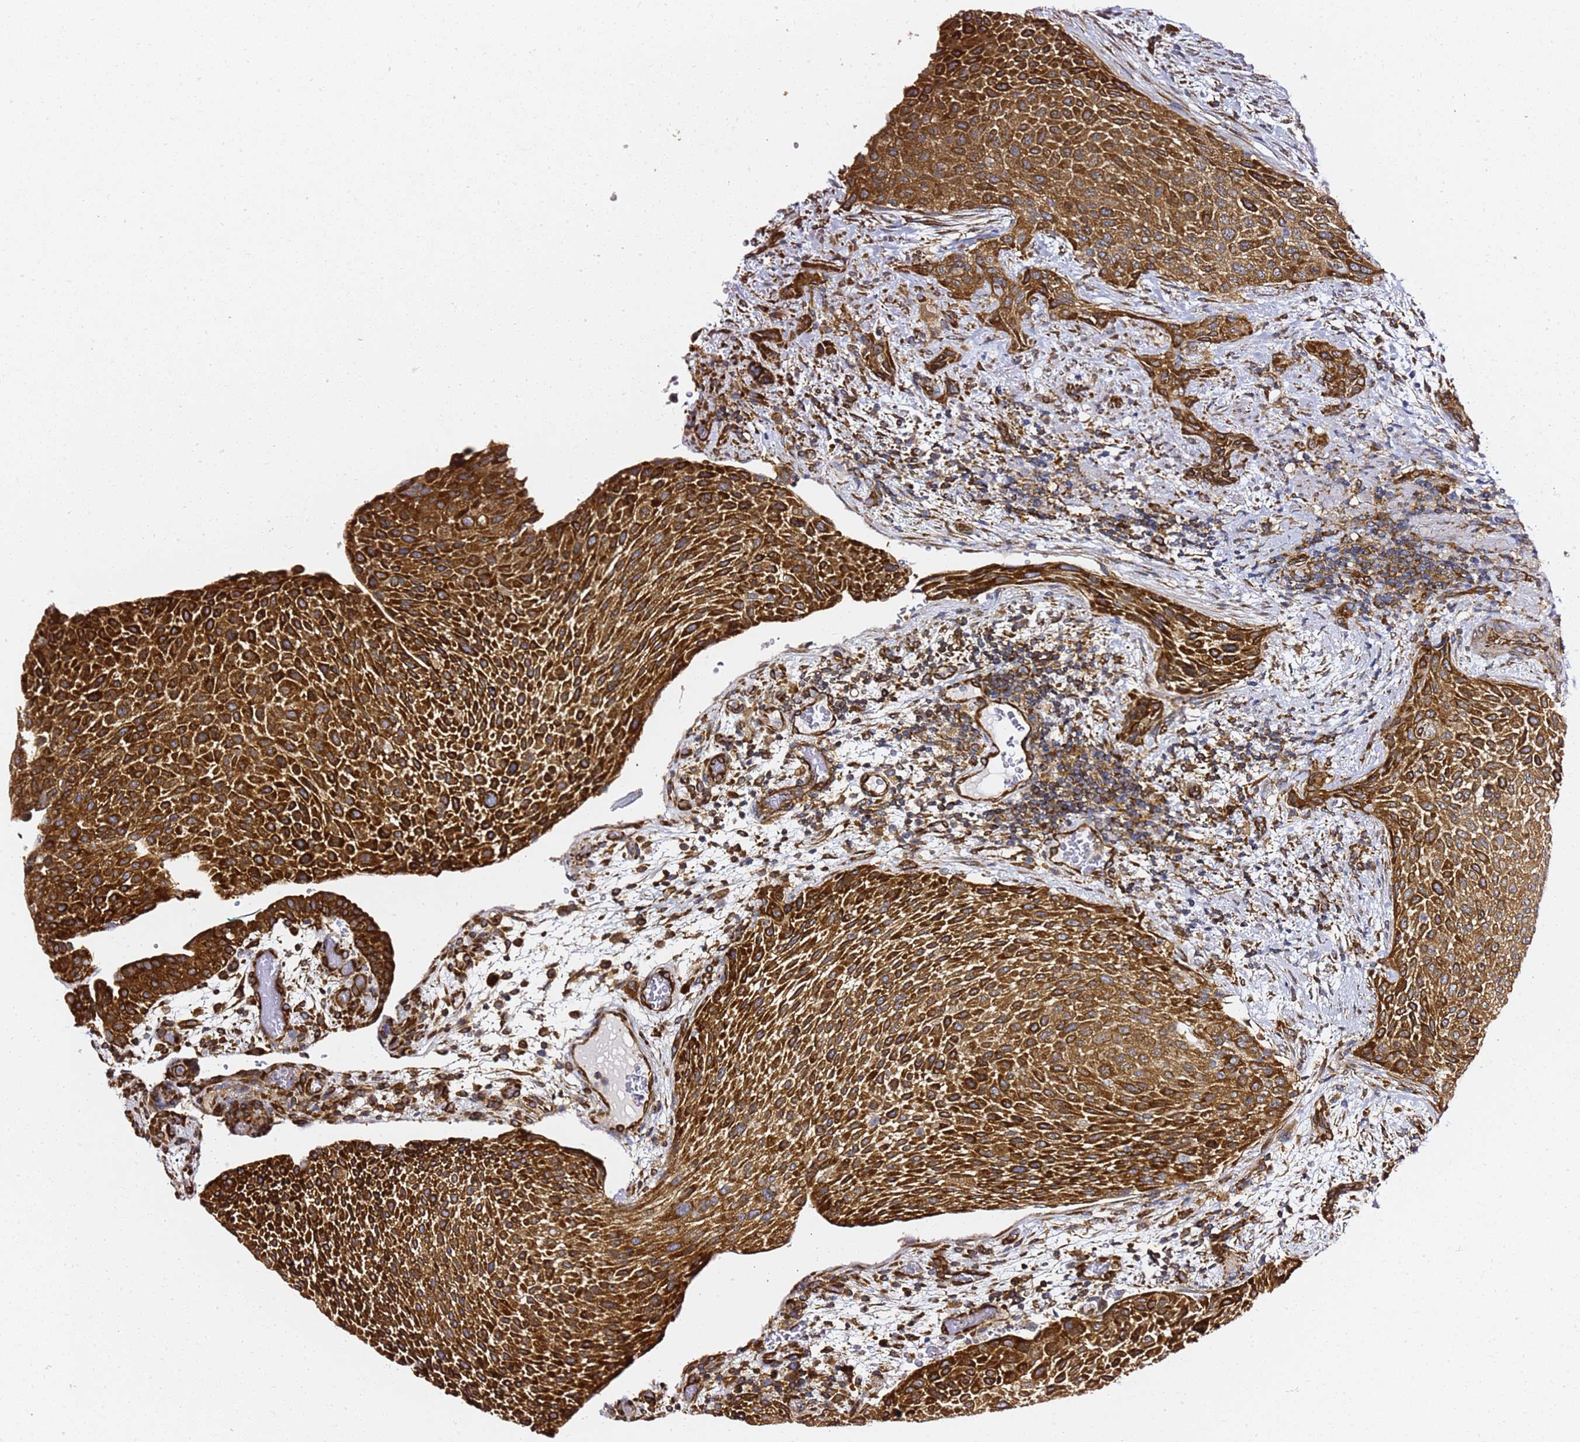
{"staining": {"intensity": "strong", "quantity": ">75%", "location": "cytoplasmic/membranous"}, "tissue": "urothelial cancer", "cell_type": "Tumor cells", "image_type": "cancer", "snomed": [{"axis": "morphology", "description": "Normal tissue, NOS"}, {"axis": "morphology", "description": "Urothelial carcinoma, NOS"}, {"axis": "topography", "description": "Urinary bladder"}, {"axis": "topography", "description": "Peripheral nerve tissue"}], "caption": "The histopathology image displays immunohistochemical staining of urothelial cancer. There is strong cytoplasmic/membranous positivity is present in approximately >75% of tumor cells.", "gene": "TPST1", "patient": {"sex": "male", "age": 35}}